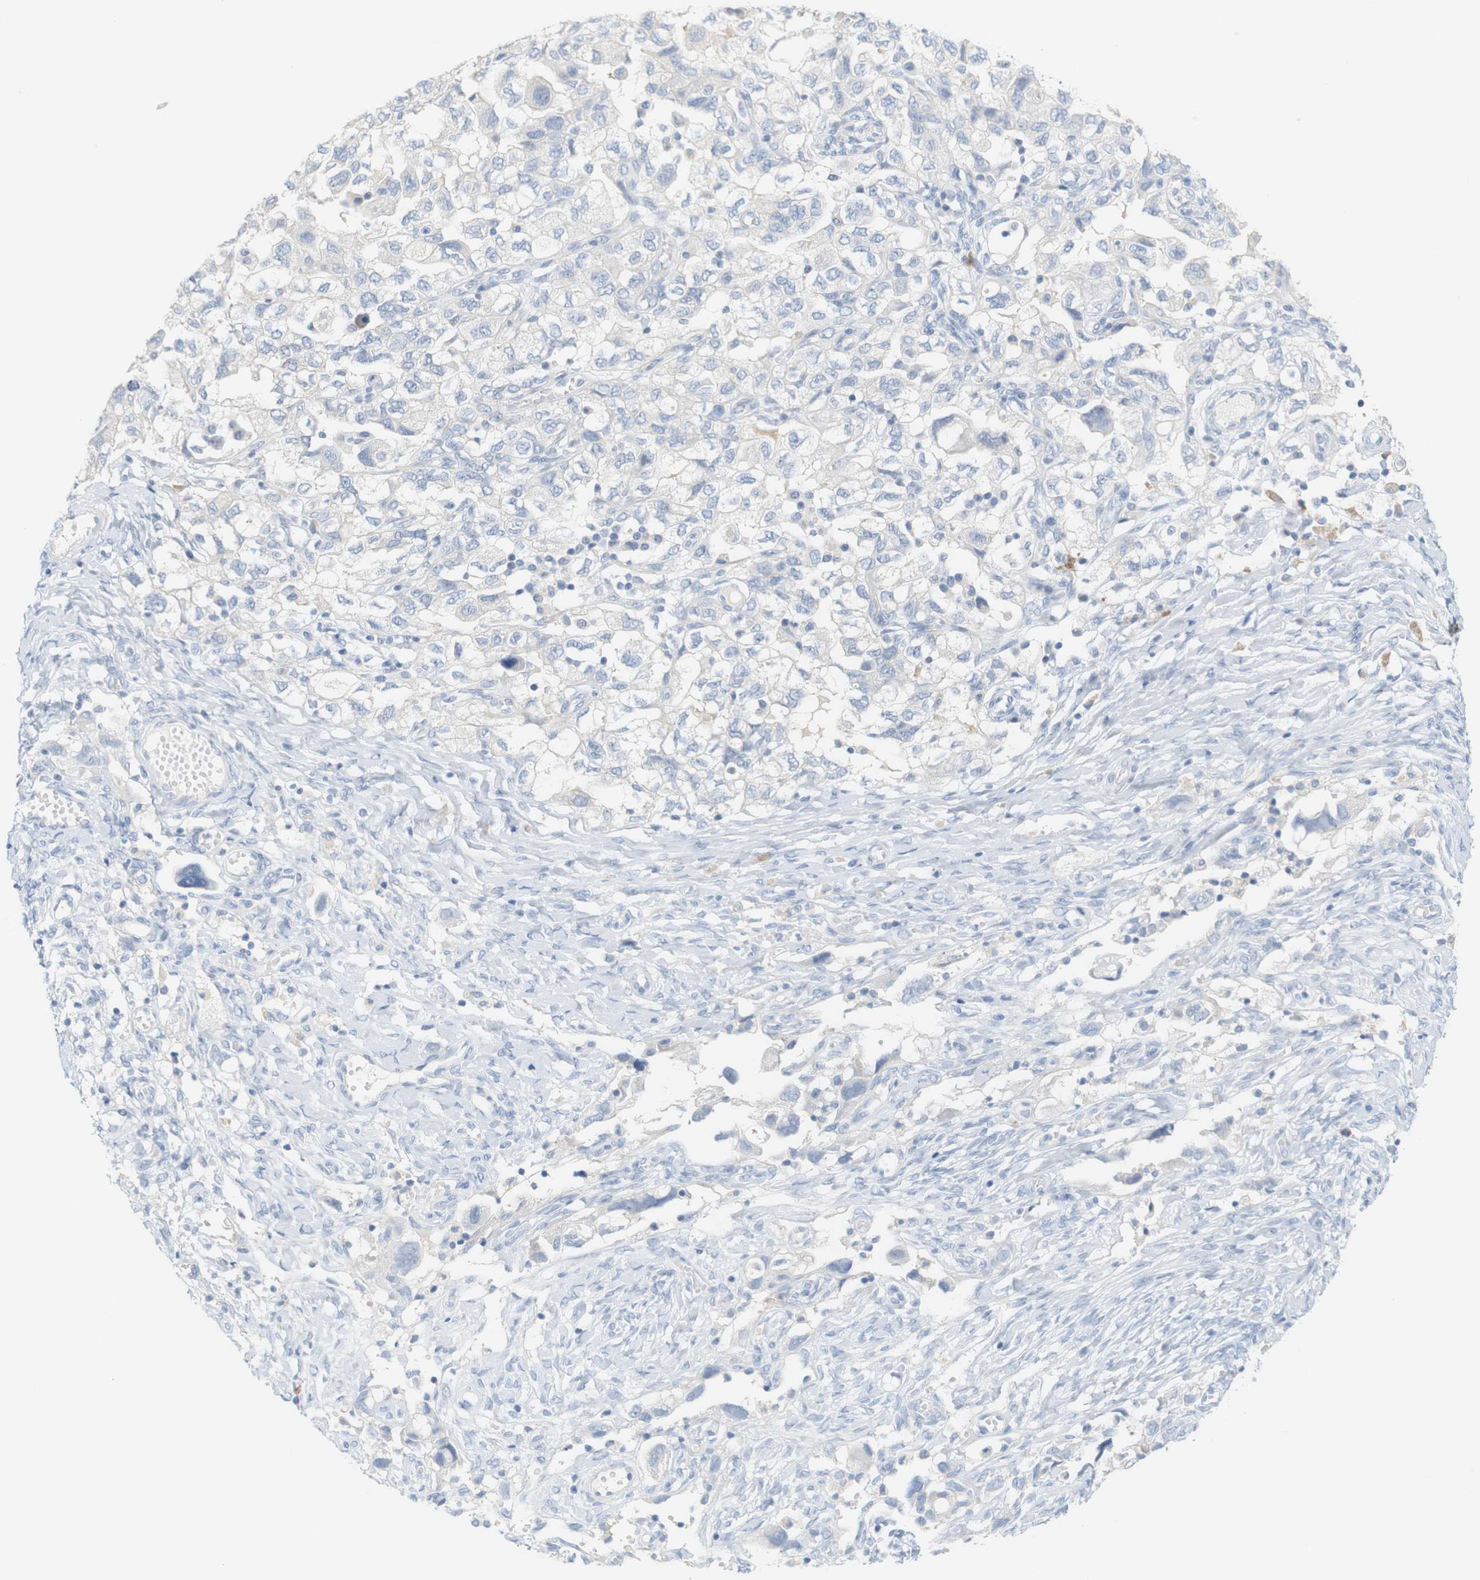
{"staining": {"intensity": "negative", "quantity": "none", "location": "none"}, "tissue": "ovarian cancer", "cell_type": "Tumor cells", "image_type": "cancer", "snomed": [{"axis": "morphology", "description": "Carcinoma, NOS"}, {"axis": "morphology", "description": "Cystadenocarcinoma, serous, NOS"}, {"axis": "topography", "description": "Ovary"}], "caption": "Micrograph shows no protein positivity in tumor cells of ovarian cancer (serous cystadenocarcinoma) tissue. (DAB immunohistochemistry, high magnification).", "gene": "RGS9", "patient": {"sex": "female", "age": 69}}